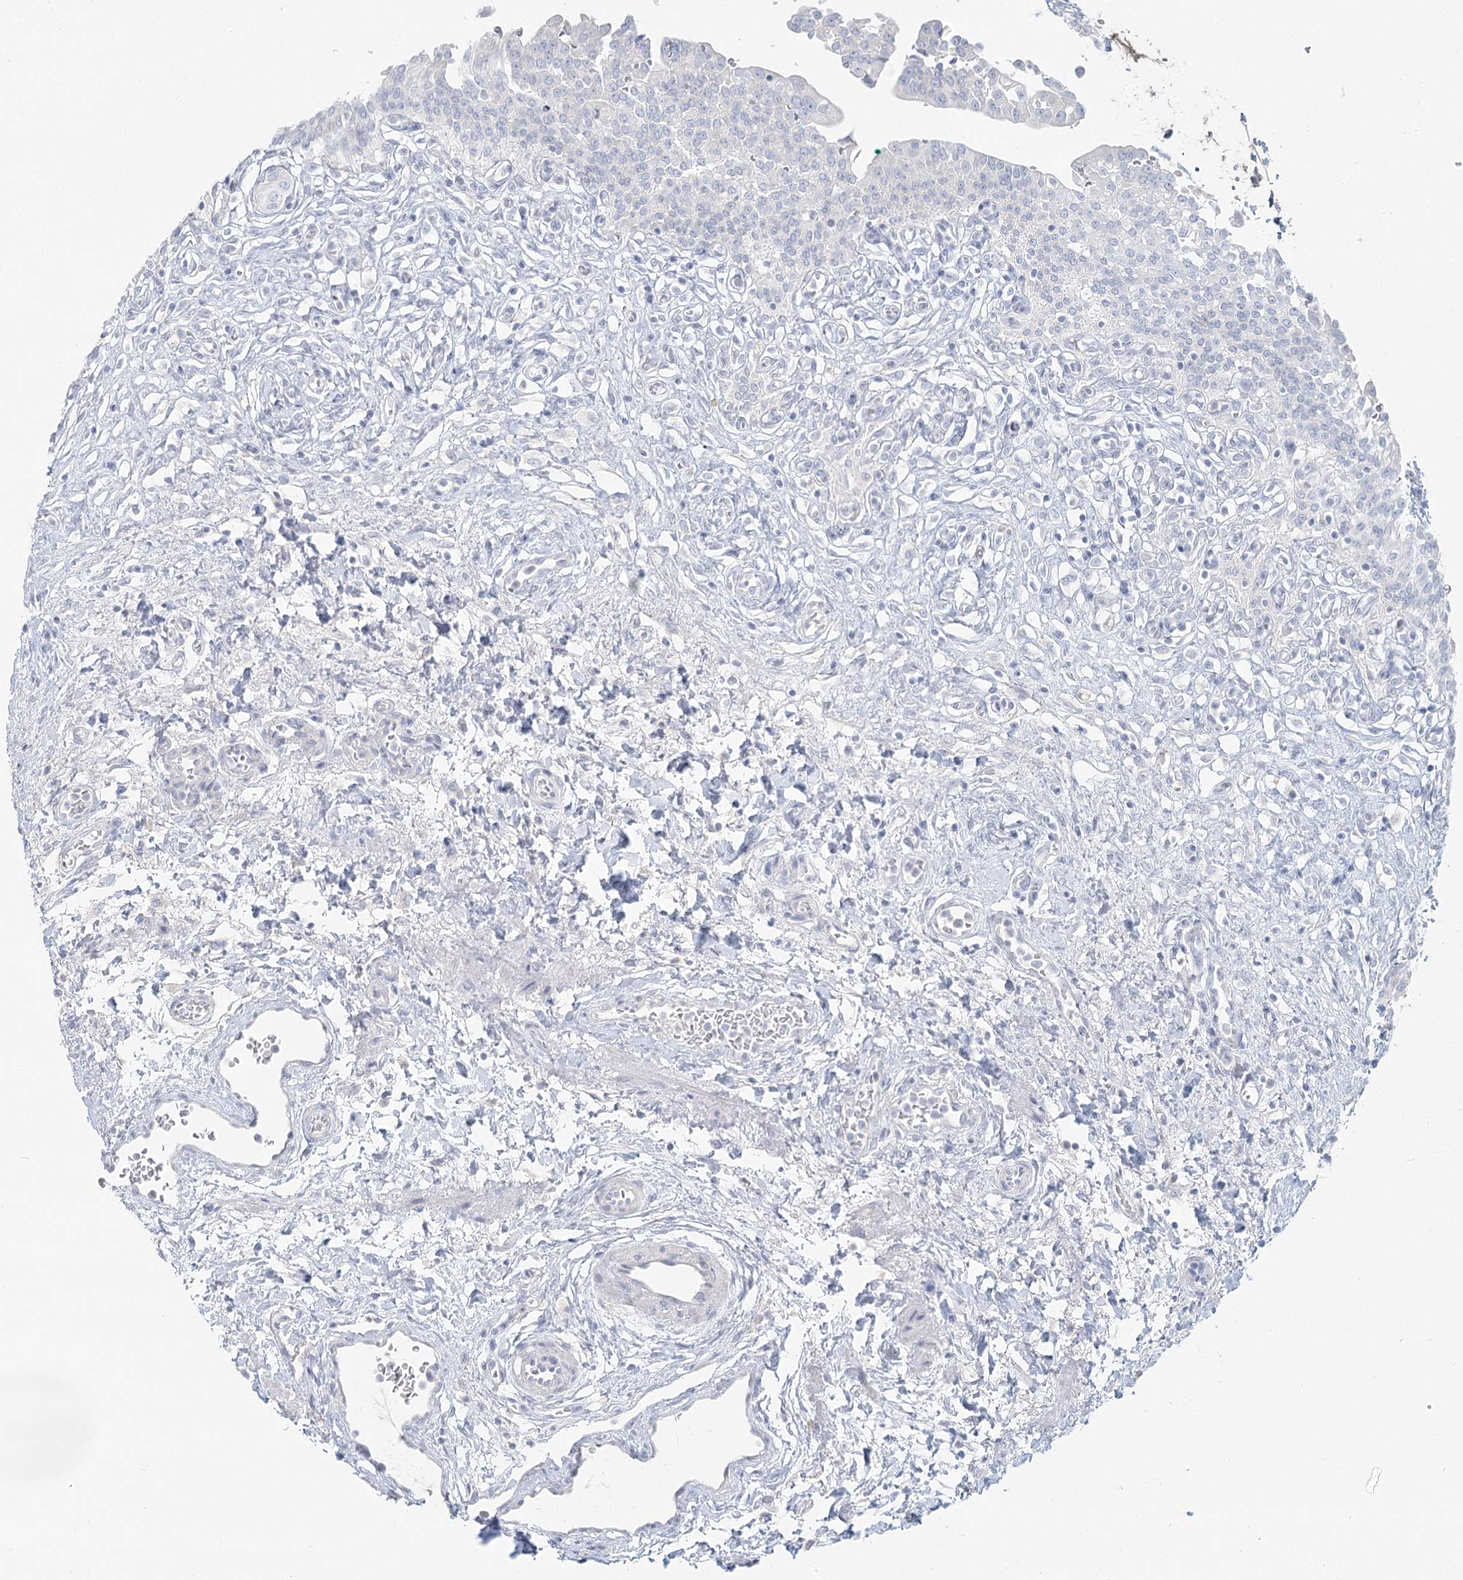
{"staining": {"intensity": "negative", "quantity": "none", "location": "none"}, "tissue": "urinary bladder", "cell_type": "Urothelial cells", "image_type": "normal", "snomed": [{"axis": "morphology", "description": "Urothelial carcinoma, High grade"}, {"axis": "topography", "description": "Urinary bladder"}], "caption": "Immunohistochemistry (IHC) histopathology image of unremarkable human urinary bladder stained for a protein (brown), which exhibits no expression in urothelial cells.", "gene": "DMGDH", "patient": {"sex": "male", "age": 46}}